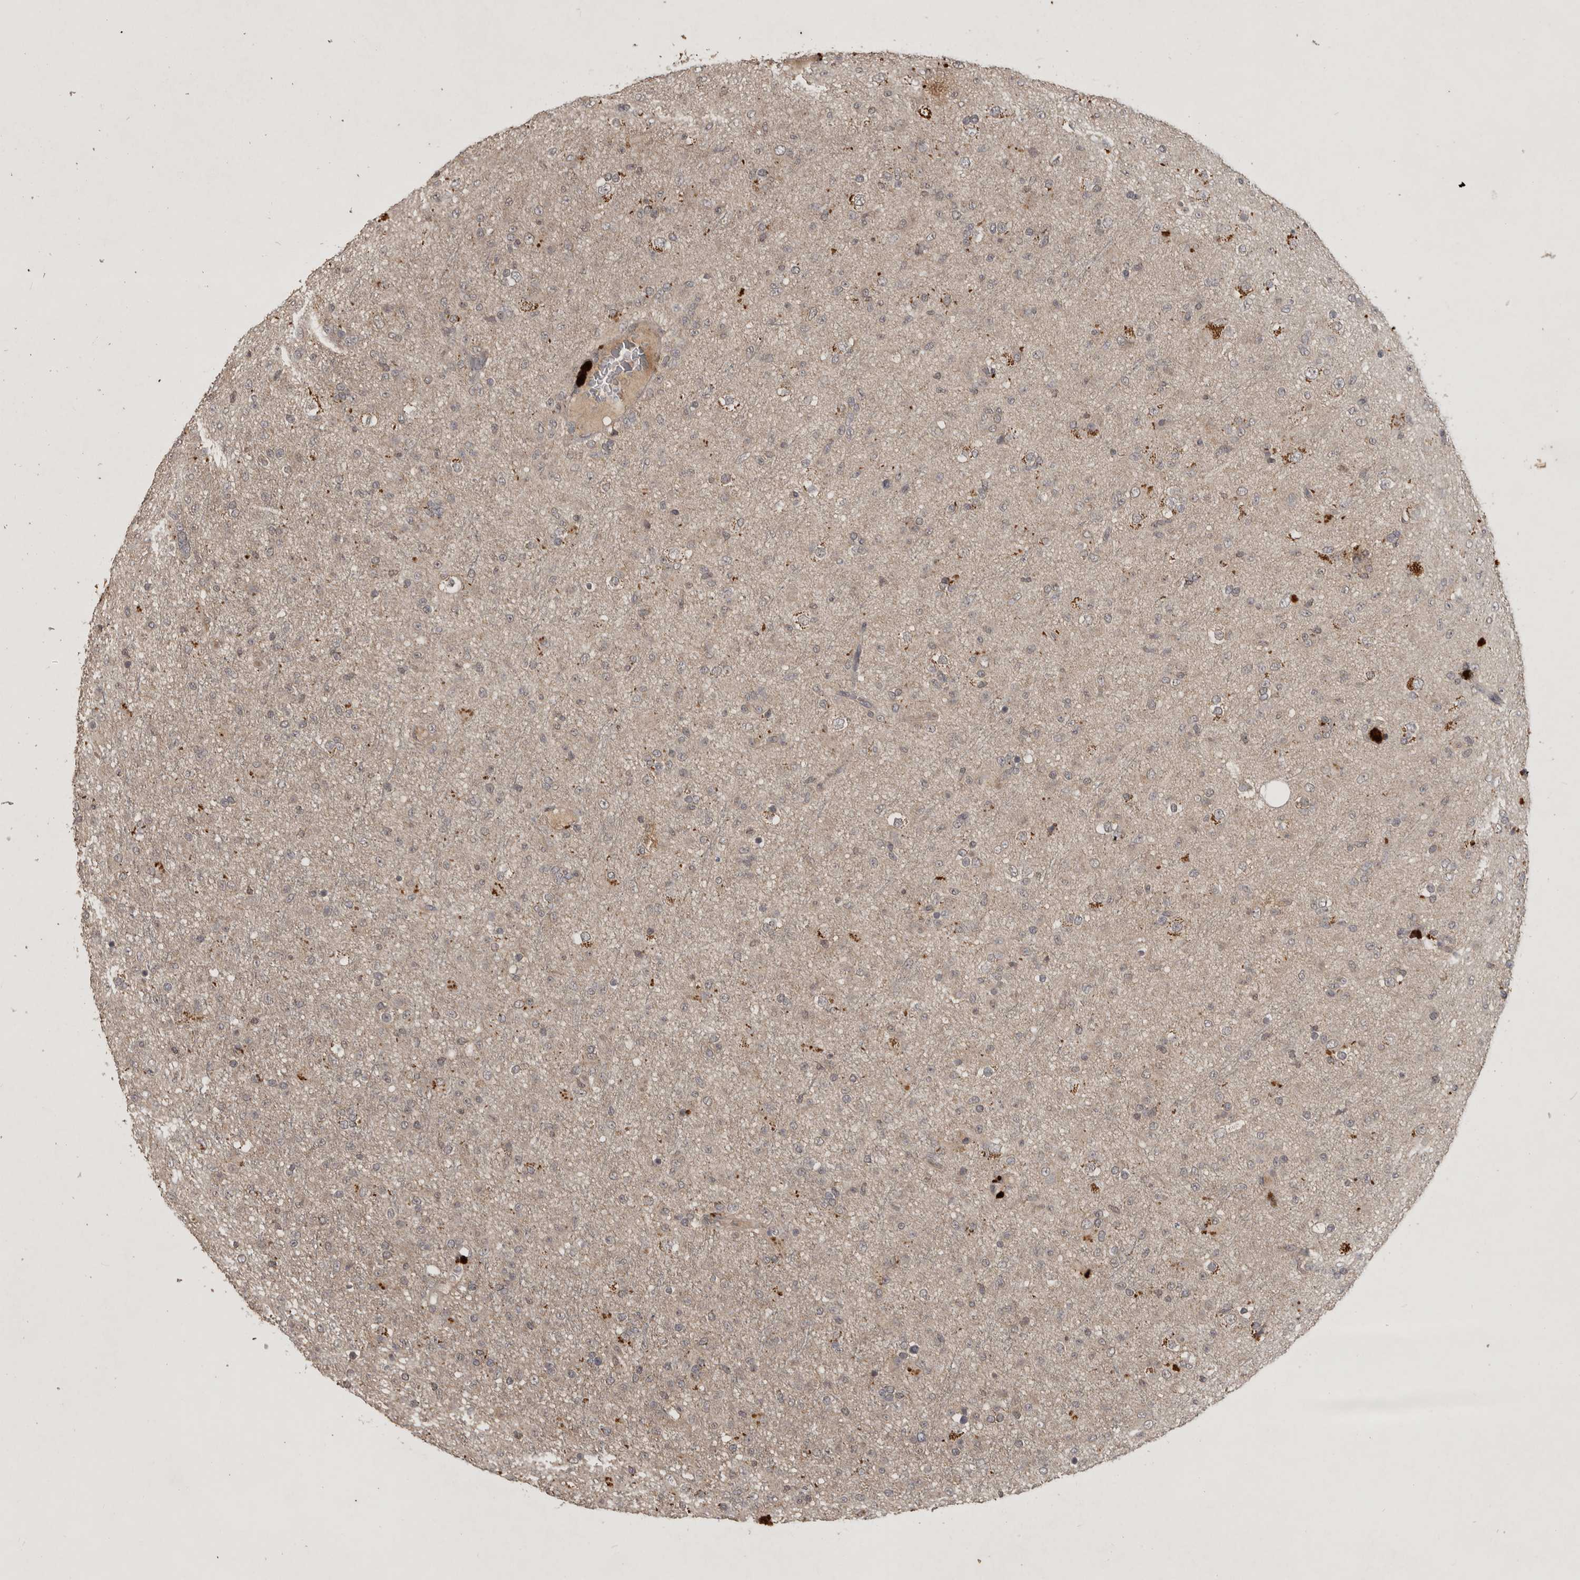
{"staining": {"intensity": "weak", "quantity": ">75%", "location": "cytoplasmic/membranous"}, "tissue": "glioma", "cell_type": "Tumor cells", "image_type": "cancer", "snomed": [{"axis": "morphology", "description": "Glioma, malignant, Low grade"}, {"axis": "topography", "description": "Brain"}], "caption": "Malignant glioma (low-grade) was stained to show a protein in brown. There is low levels of weak cytoplasmic/membranous positivity in about >75% of tumor cells.", "gene": "ADAMTS4", "patient": {"sex": "male", "age": 65}}